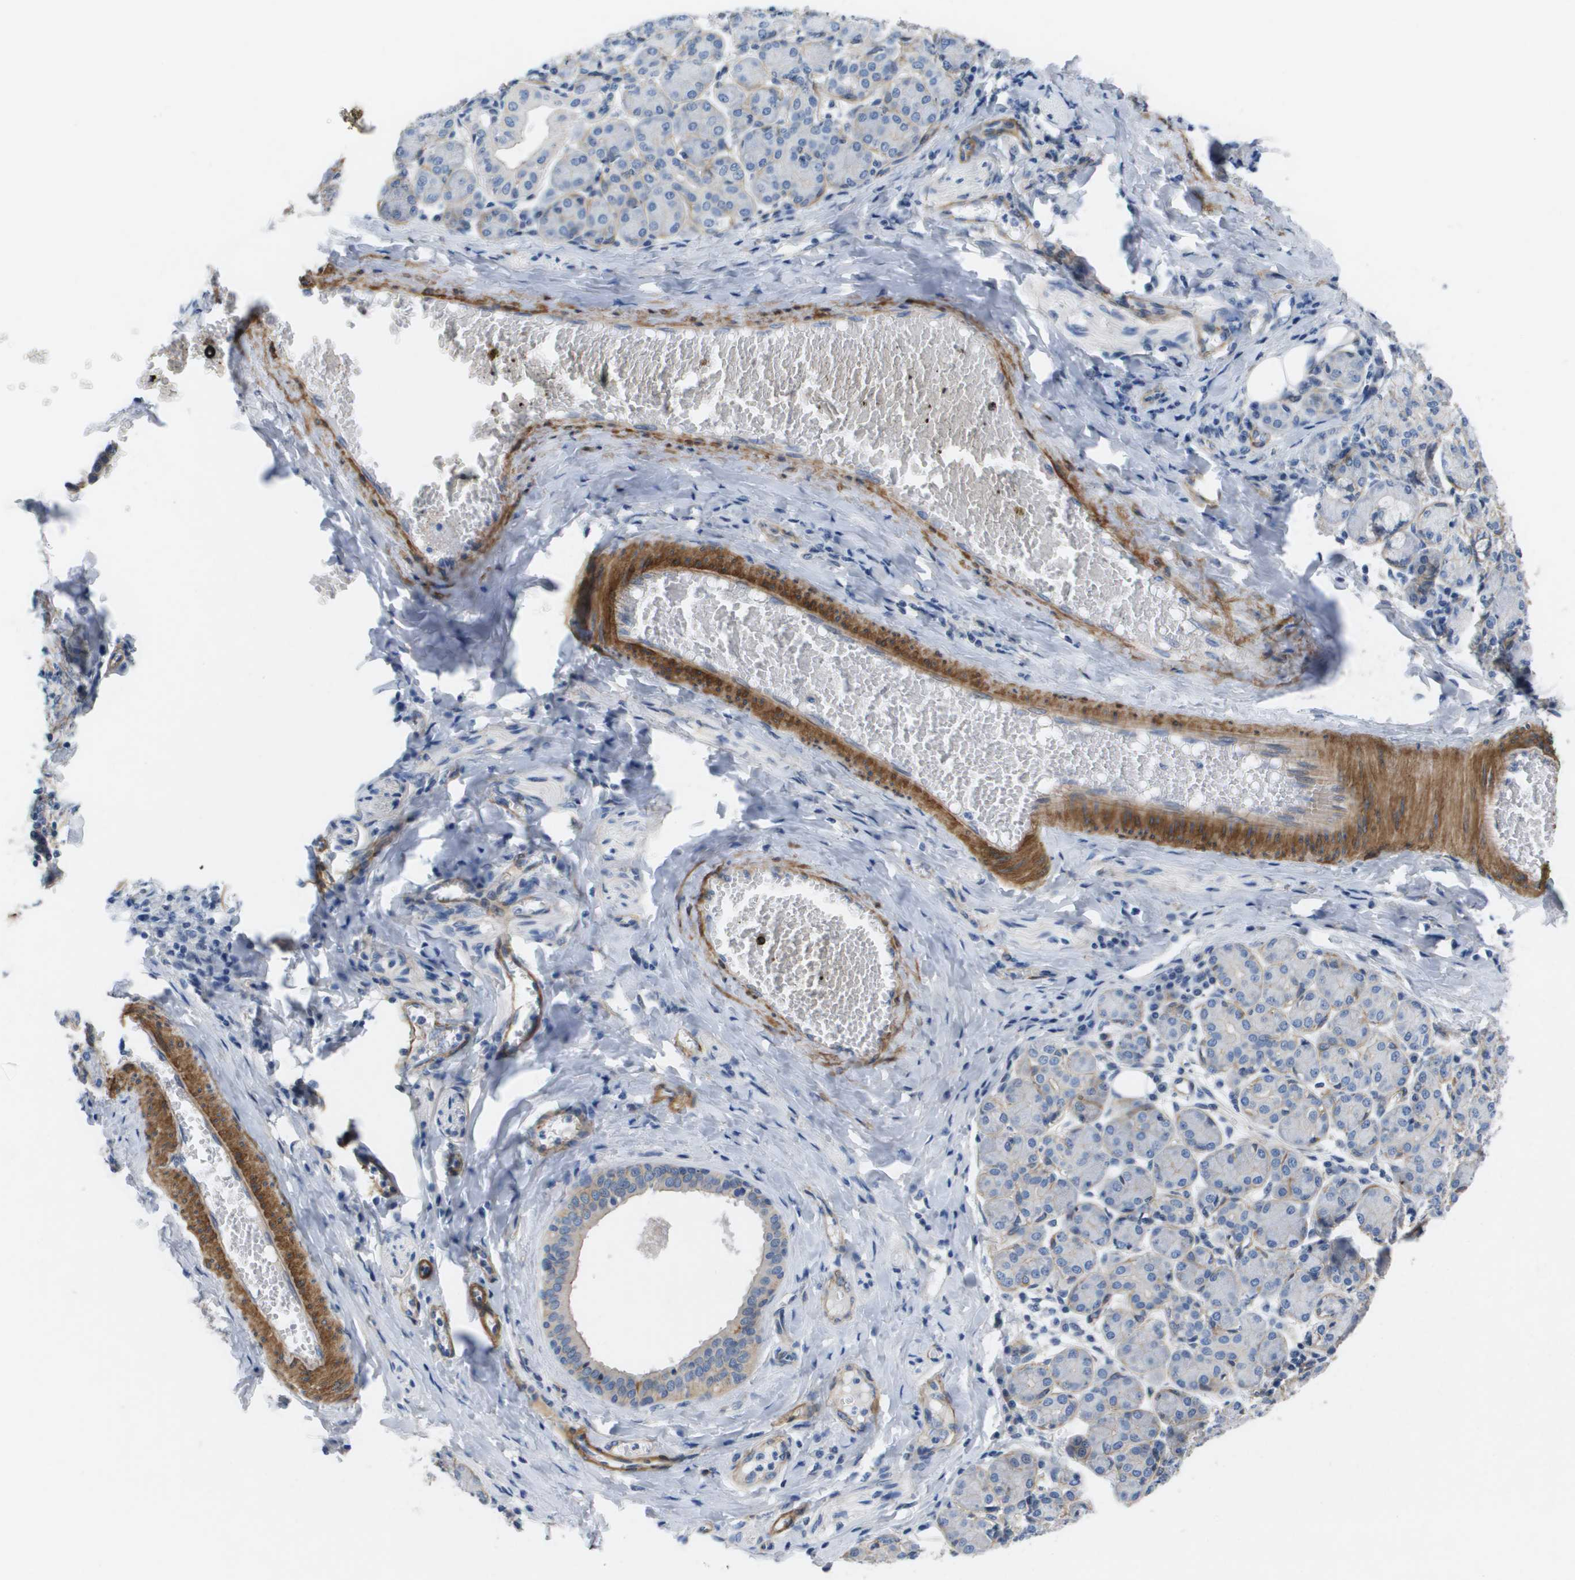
{"staining": {"intensity": "negative", "quantity": "none", "location": "none"}, "tissue": "salivary gland", "cell_type": "Glandular cells", "image_type": "normal", "snomed": [{"axis": "morphology", "description": "Normal tissue, NOS"}, {"axis": "morphology", "description": "Inflammation, NOS"}, {"axis": "topography", "description": "Lymph node"}, {"axis": "topography", "description": "Salivary gland"}], "caption": "This histopathology image is of benign salivary gland stained with IHC to label a protein in brown with the nuclei are counter-stained blue. There is no staining in glandular cells.", "gene": "LPP", "patient": {"sex": "male", "age": 3}}